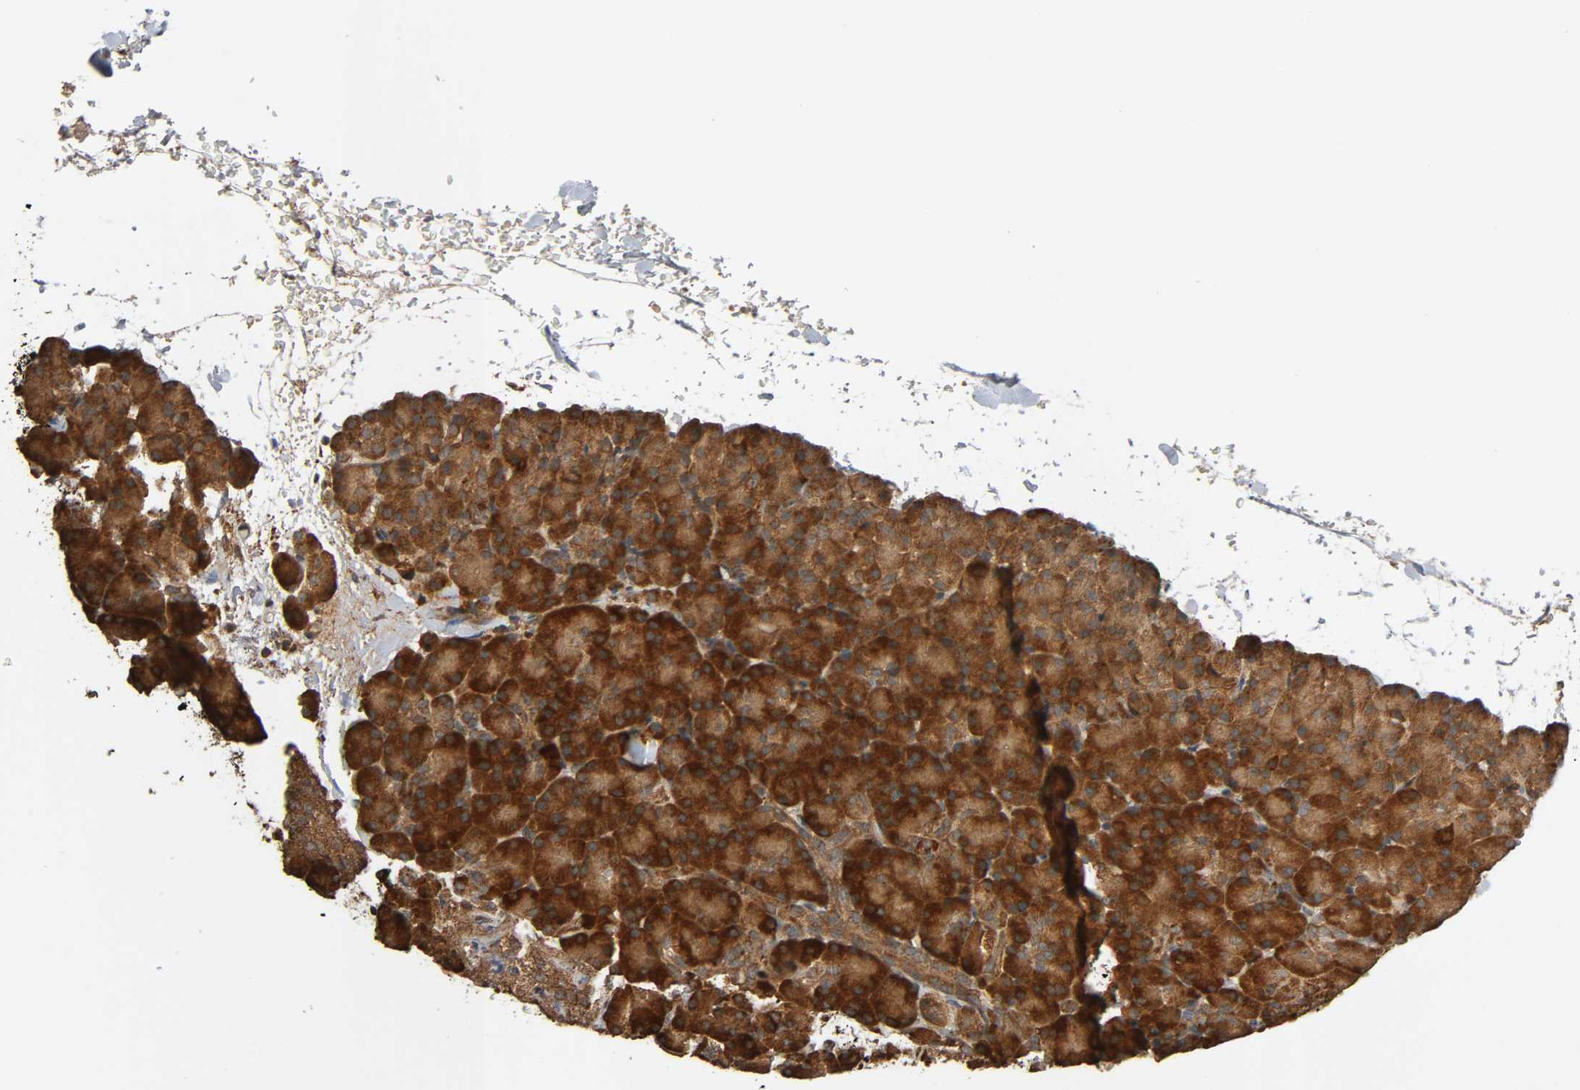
{"staining": {"intensity": "strong", "quantity": ">75%", "location": "cytoplasmic/membranous"}, "tissue": "pancreas", "cell_type": "Exocrine glandular cells", "image_type": "normal", "snomed": [{"axis": "morphology", "description": "Normal tissue, NOS"}, {"axis": "topography", "description": "Pancreas"}], "caption": "Protein expression analysis of unremarkable pancreas demonstrates strong cytoplasmic/membranous staining in about >75% of exocrine glandular cells.", "gene": "MAP3K8", "patient": {"sex": "female", "age": 43}}